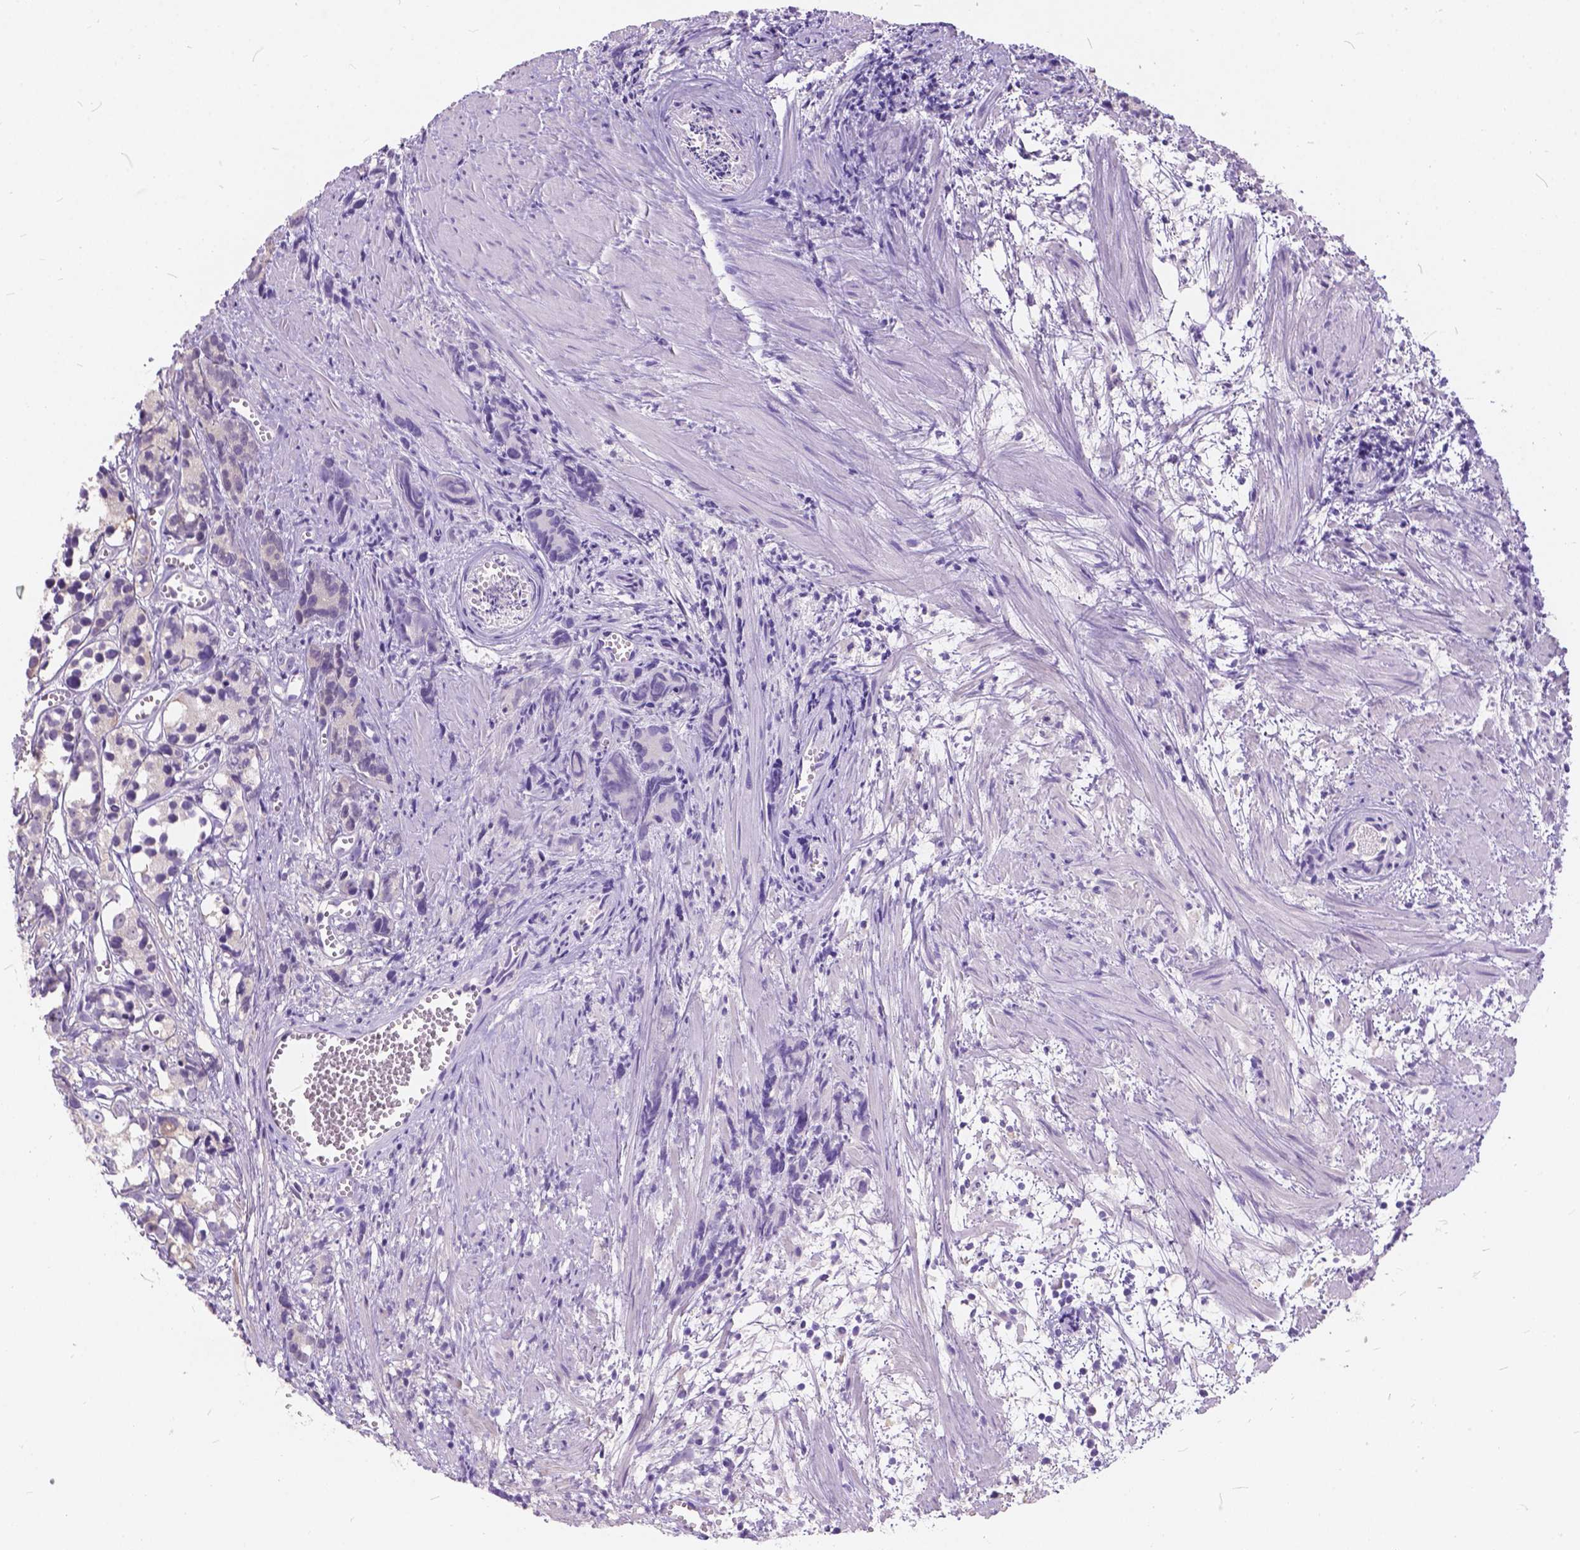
{"staining": {"intensity": "negative", "quantity": "none", "location": "none"}, "tissue": "prostate cancer", "cell_type": "Tumor cells", "image_type": "cancer", "snomed": [{"axis": "morphology", "description": "Adenocarcinoma, High grade"}, {"axis": "topography", "description": "Prostate"}], "caption": "DAB (3,3'-diaminobenzidine) immunohistochemical staining of human prostate adenocarcinoma (high-grade) reveals no significant staining in tumor cells.", "gene": "PEX11G", "patient": {"sex": "male", "age": 77}}